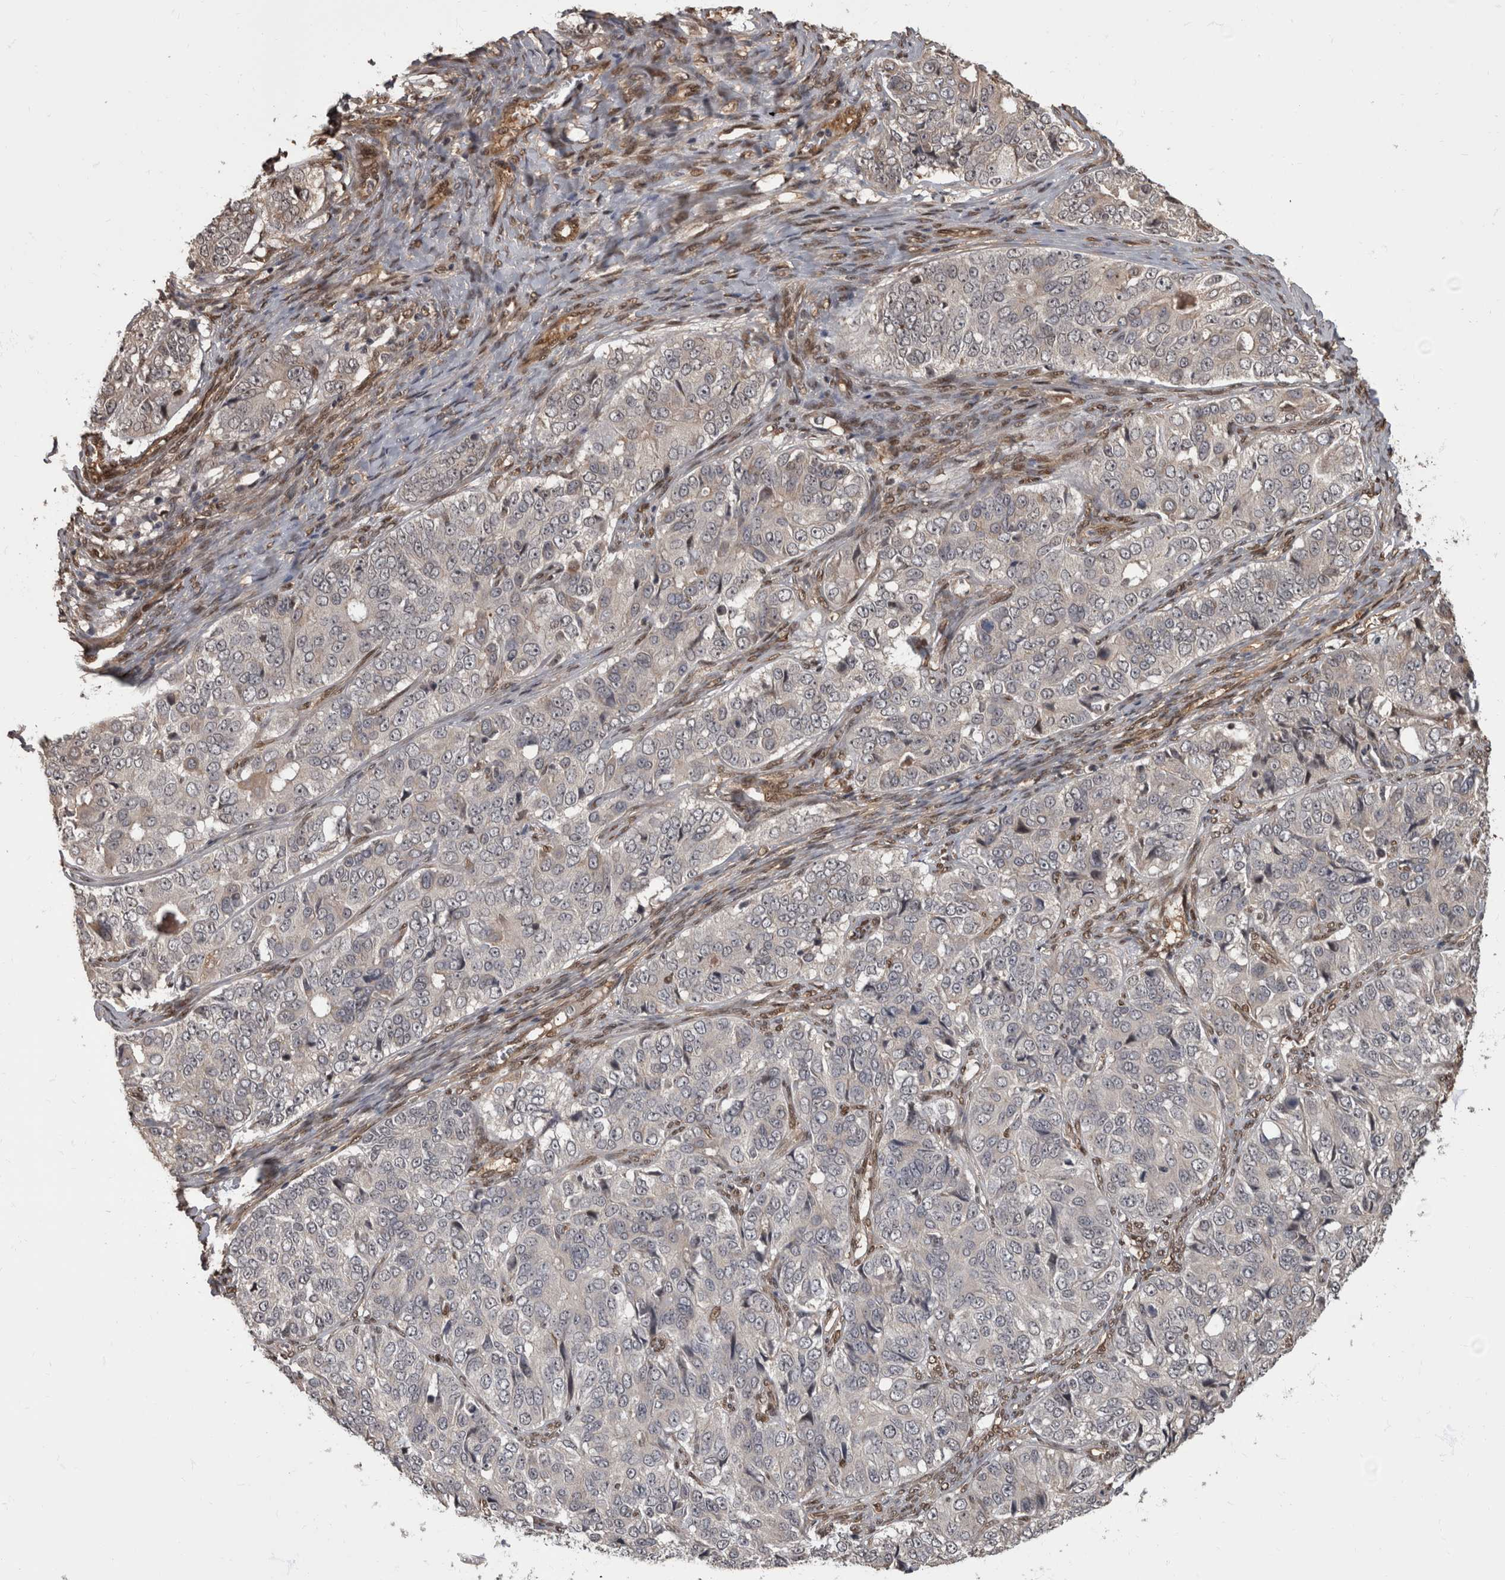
{"staining": {"intensity": "negative", "quantity": "none", "location": "none"}, "tissue": "ovarian cancer", "cell_type": "Tumor cells", "image_type": "cancer", "snomed": [{"axis": "morphology", "description": "Carcinoma, endometroid"}, {"axis": "topography", "description": "Ovary"}], "caption": "Protein analysis of endometroid carcinoma (ovarian) demonstrates no significant expression in tumor cells.", "gene": "AKT3", "patient": {"sex": "female", "age": 51}}